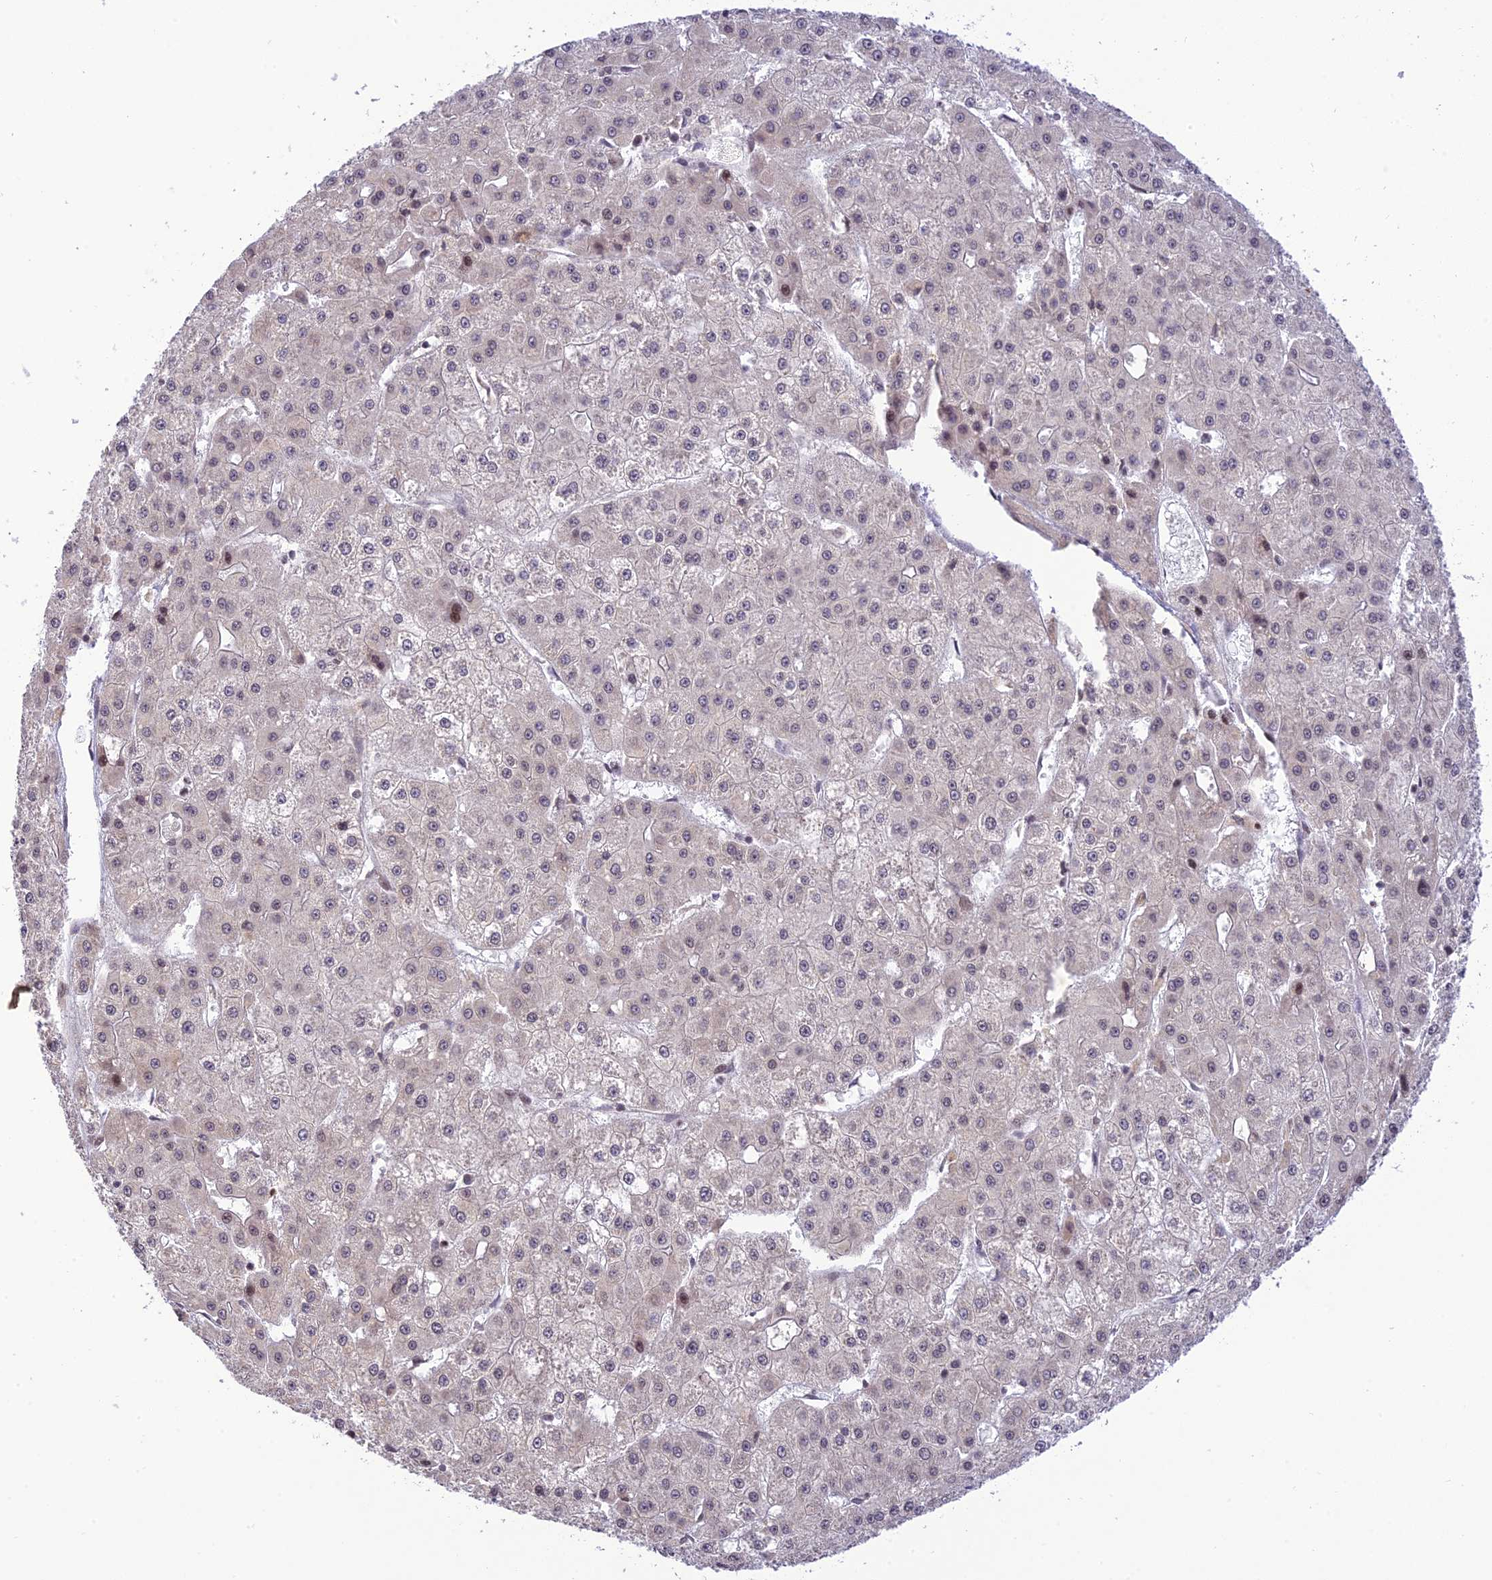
{"staining": {"intensity": "moderate", "quantity": "<25%", "location": "nuclear"}, "tissue": "liver cancer", "cell_type": "Tumor cells", "image_type": "cancer", "snomed": [{"axis": "morphology", "description": "Carcinoma, Hepatocellular, NOS"}, {"axis": "topography", "description": "Liver"}], "caption": "An immunohistochemistry micrograph of tumor tissue is shown. Protein staining in brown highlights moderate nuclear positivity in liver cancer (hepatocellular carcinoma) within tumor cells.", "gene": "TEKT1", "patient": {"sex": "male", "age": 47}}